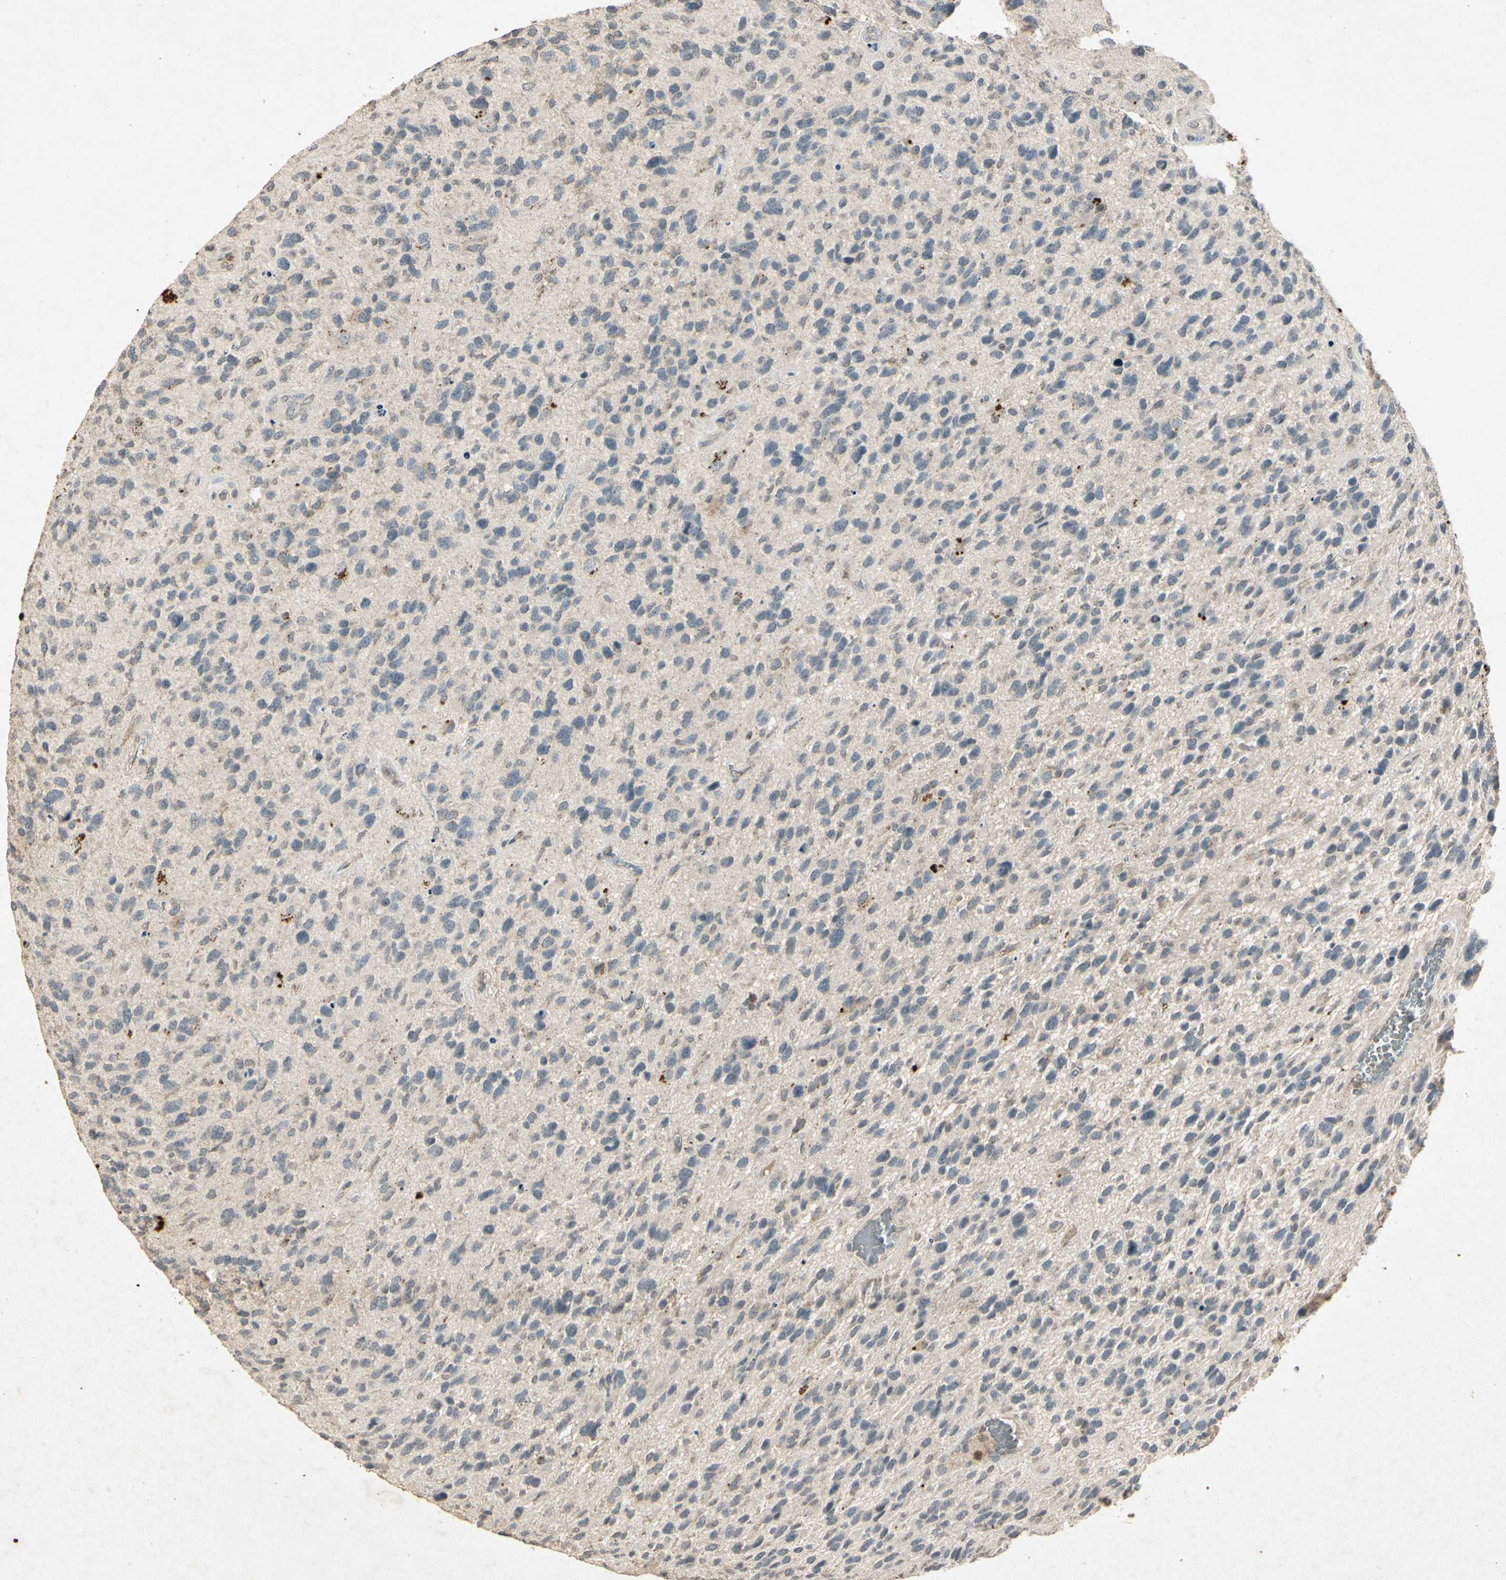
{"staining": {"intensity": "negative", "quantity": "none", "location": "none"}, "tissue": "glioma", "cell_type": "Tumor cells", "image_type": "cancer", "snomed": [{"axis": "morphology", "description": "Glioma, malignant, High grade"}, {"axis": "topography", "description": "Brain"}], "caption": "Immunohistochemistry photomicrograph of malignant glioma (high-grade) stained for a protein (brown), which demonstrates no staining in tumor cells.", "gene": "MSRB1", "patient": {"sex": "female", "age": 58}}